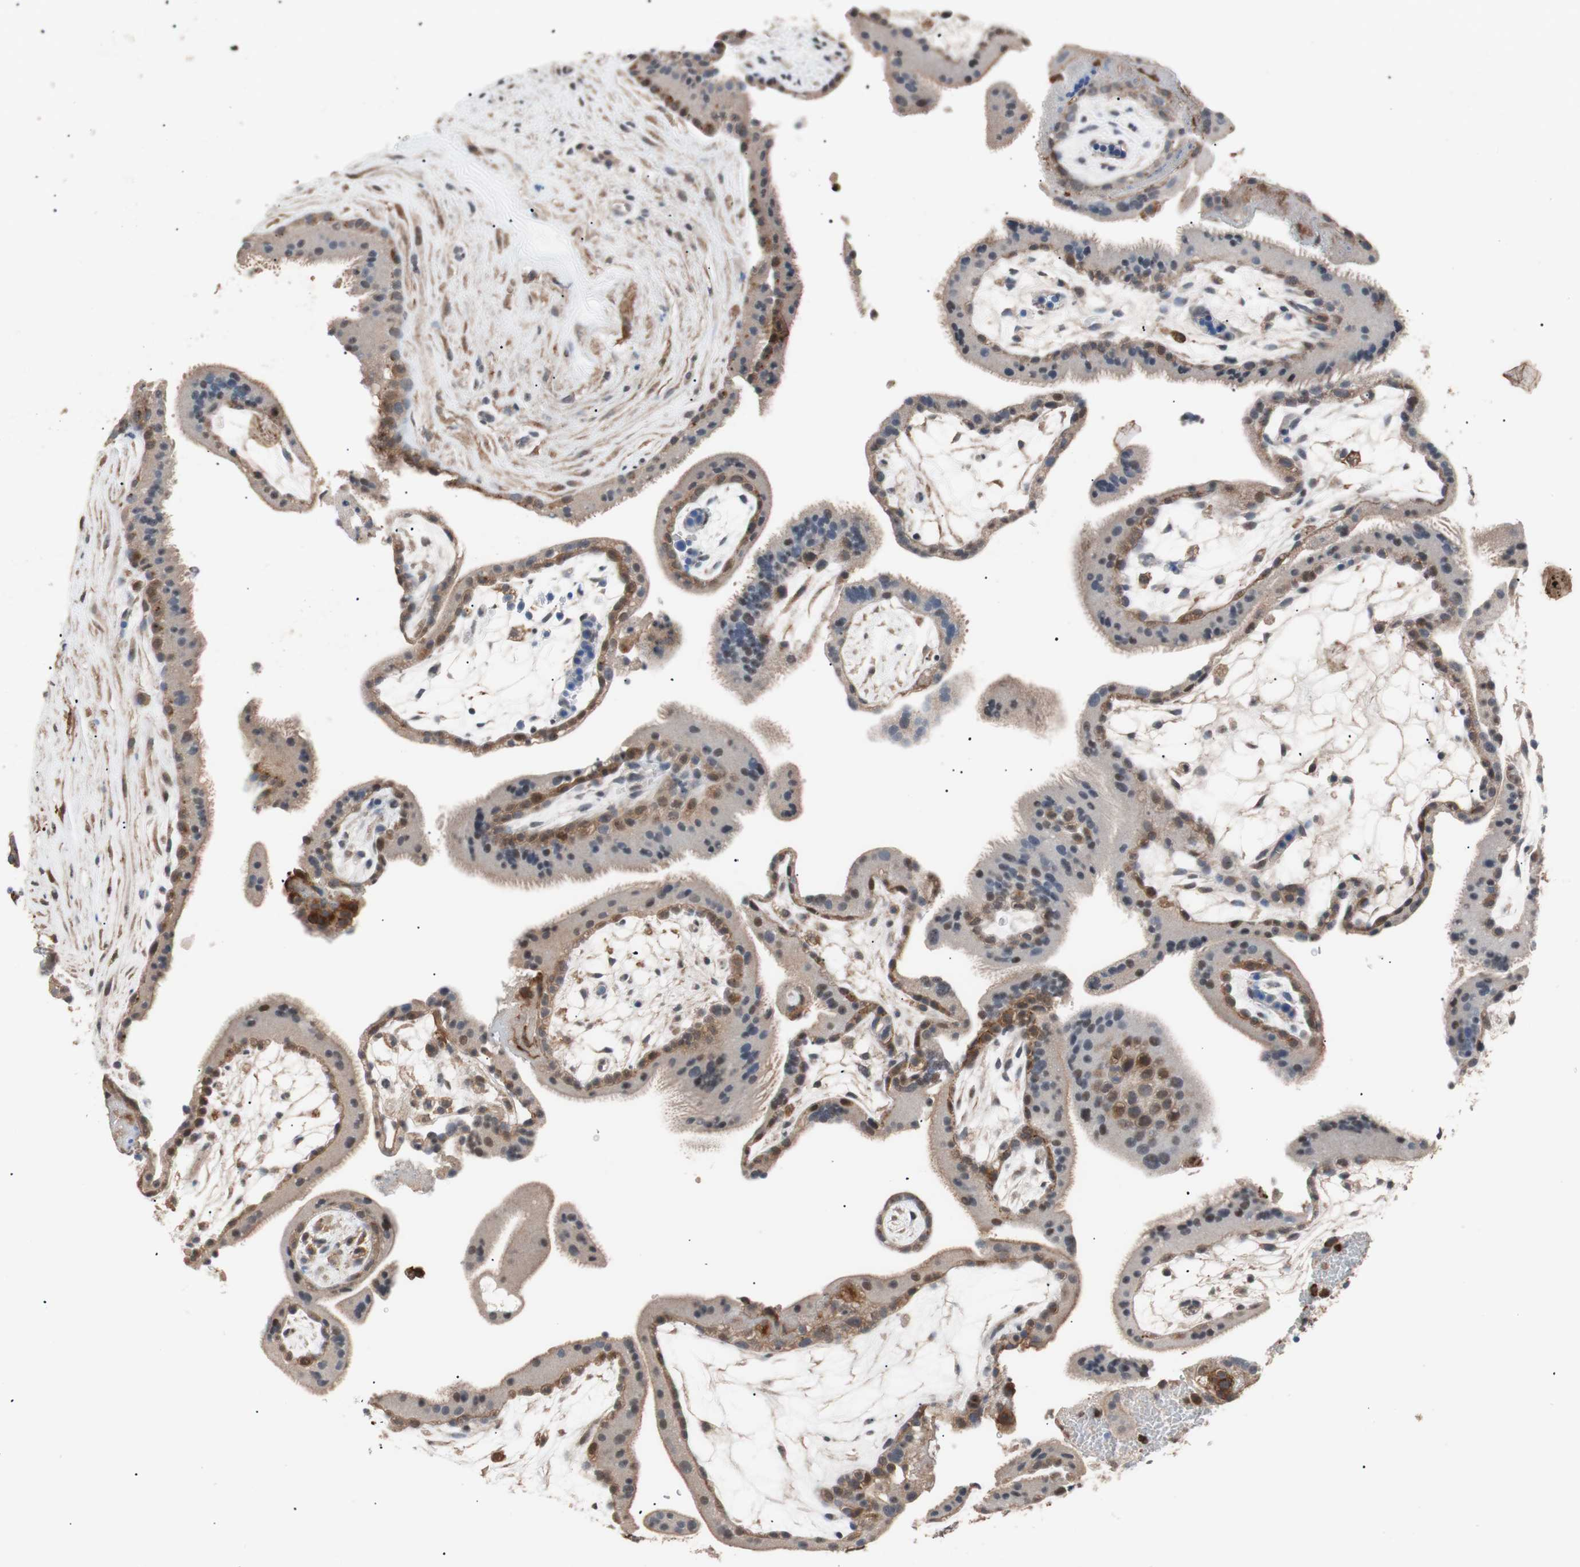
{"staining": {"intensity": "weak", "quantity": "<25%", "location": "cytoplasmic/membranous,nuclear"}, "tissue": "placenta", "cell_type": "Trophoblastic cells", "image_type": "normal", "snomed": [{"axis": "morphology", "description": "Normal tissue, NOS"}, {"axis": "topography", "description": "Placenta"}], "caption": "The micrograph shows no significant staining in trophoblastic cells of placenta.", "gene": "LITAF", "patient": {"sex": "female", "age": 19}}